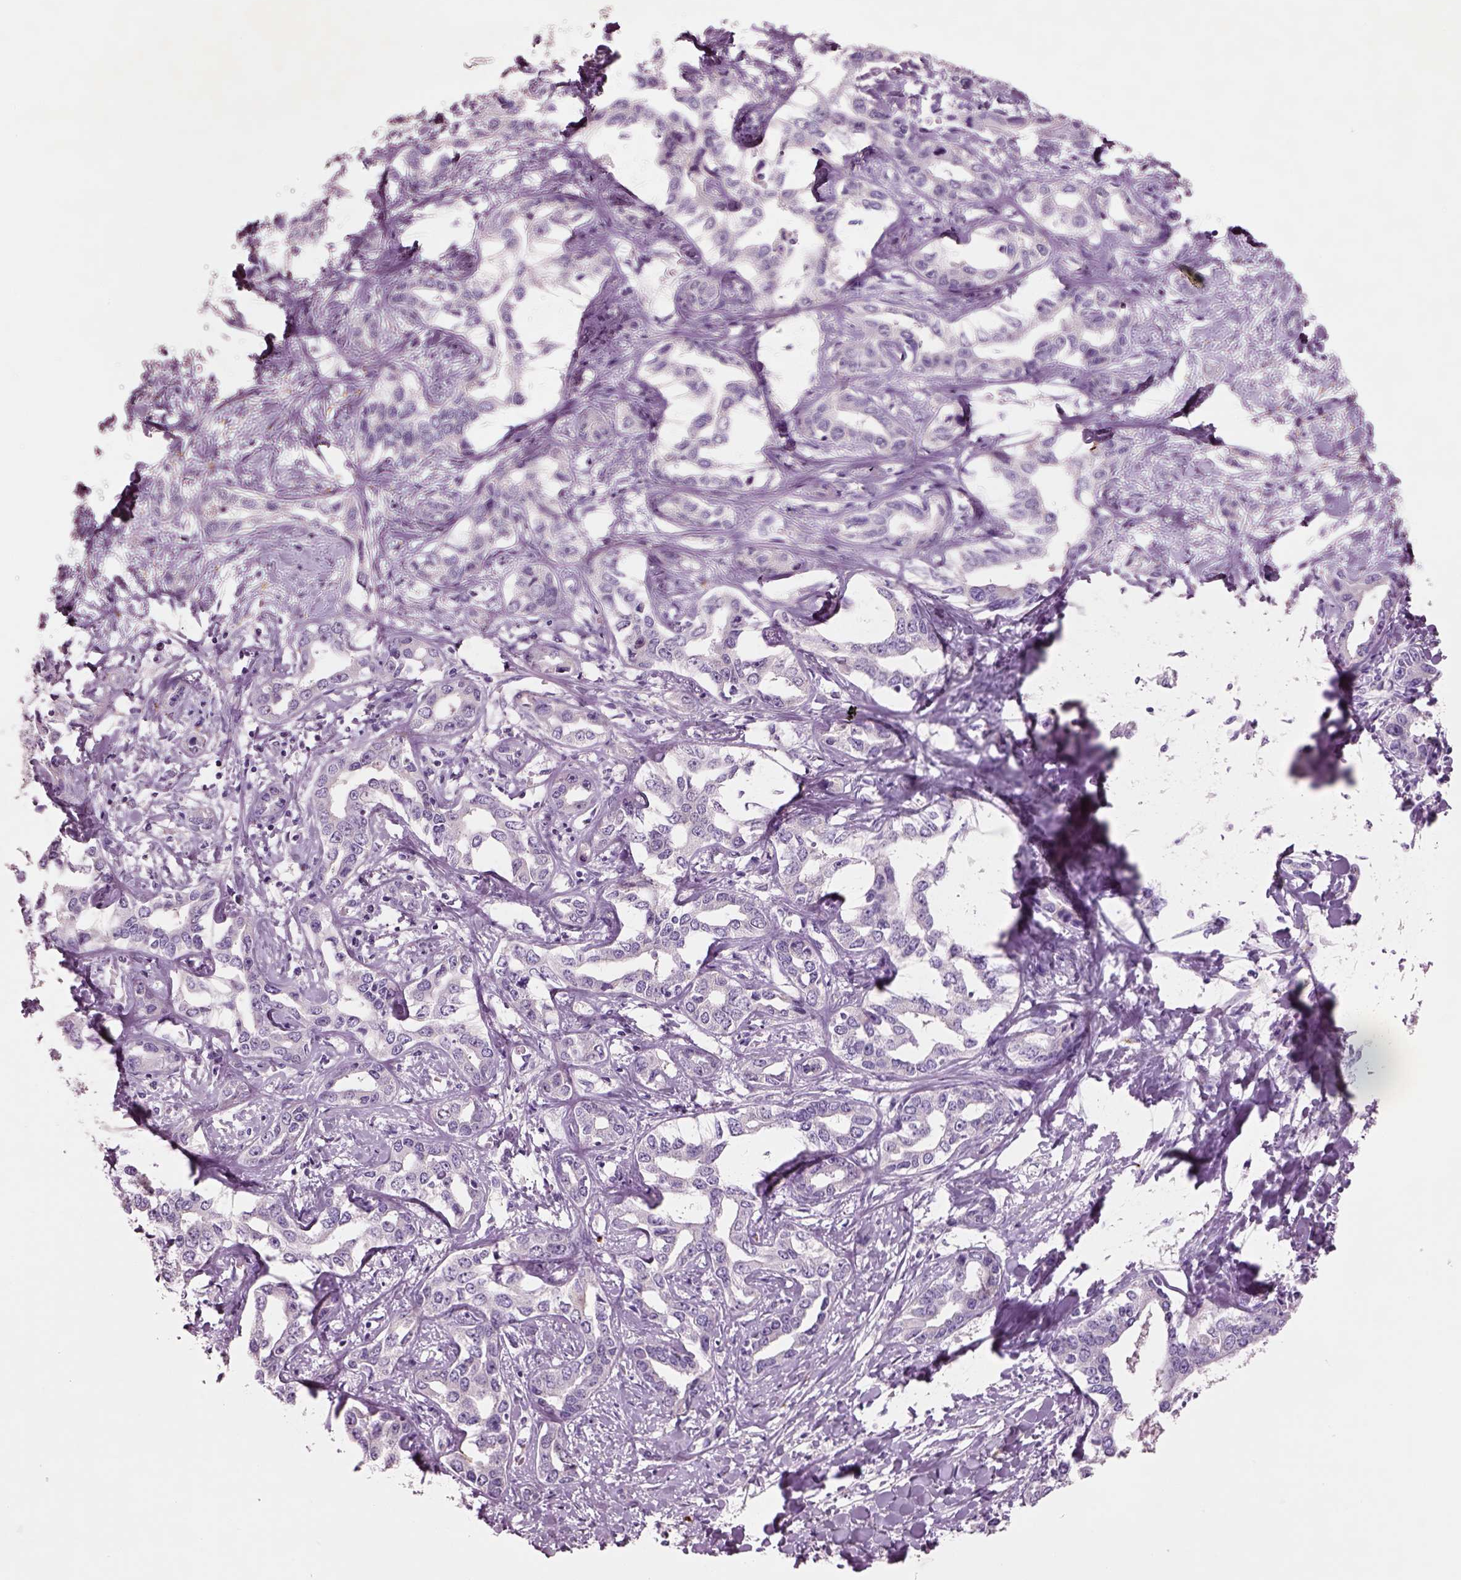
{"staining": {"intensity": "negative", "quantity": "none", "location": "none"}, "tissue": "liver cancer", "cell_type": "Tumor cells", "image_type": "cancer", "snomed": [{"axis": "morphology", "description": "Cholangiocarcinoma"}, {"axis": "topography", "description": "Liver"}], "caption": "Tumor cells show no significant protein staining in liver cancer (cholangiocarcinoma). Nuclei are stained in blue.", "gene": "PLPP7", "patient": {"sex": "male", "age": 59}}